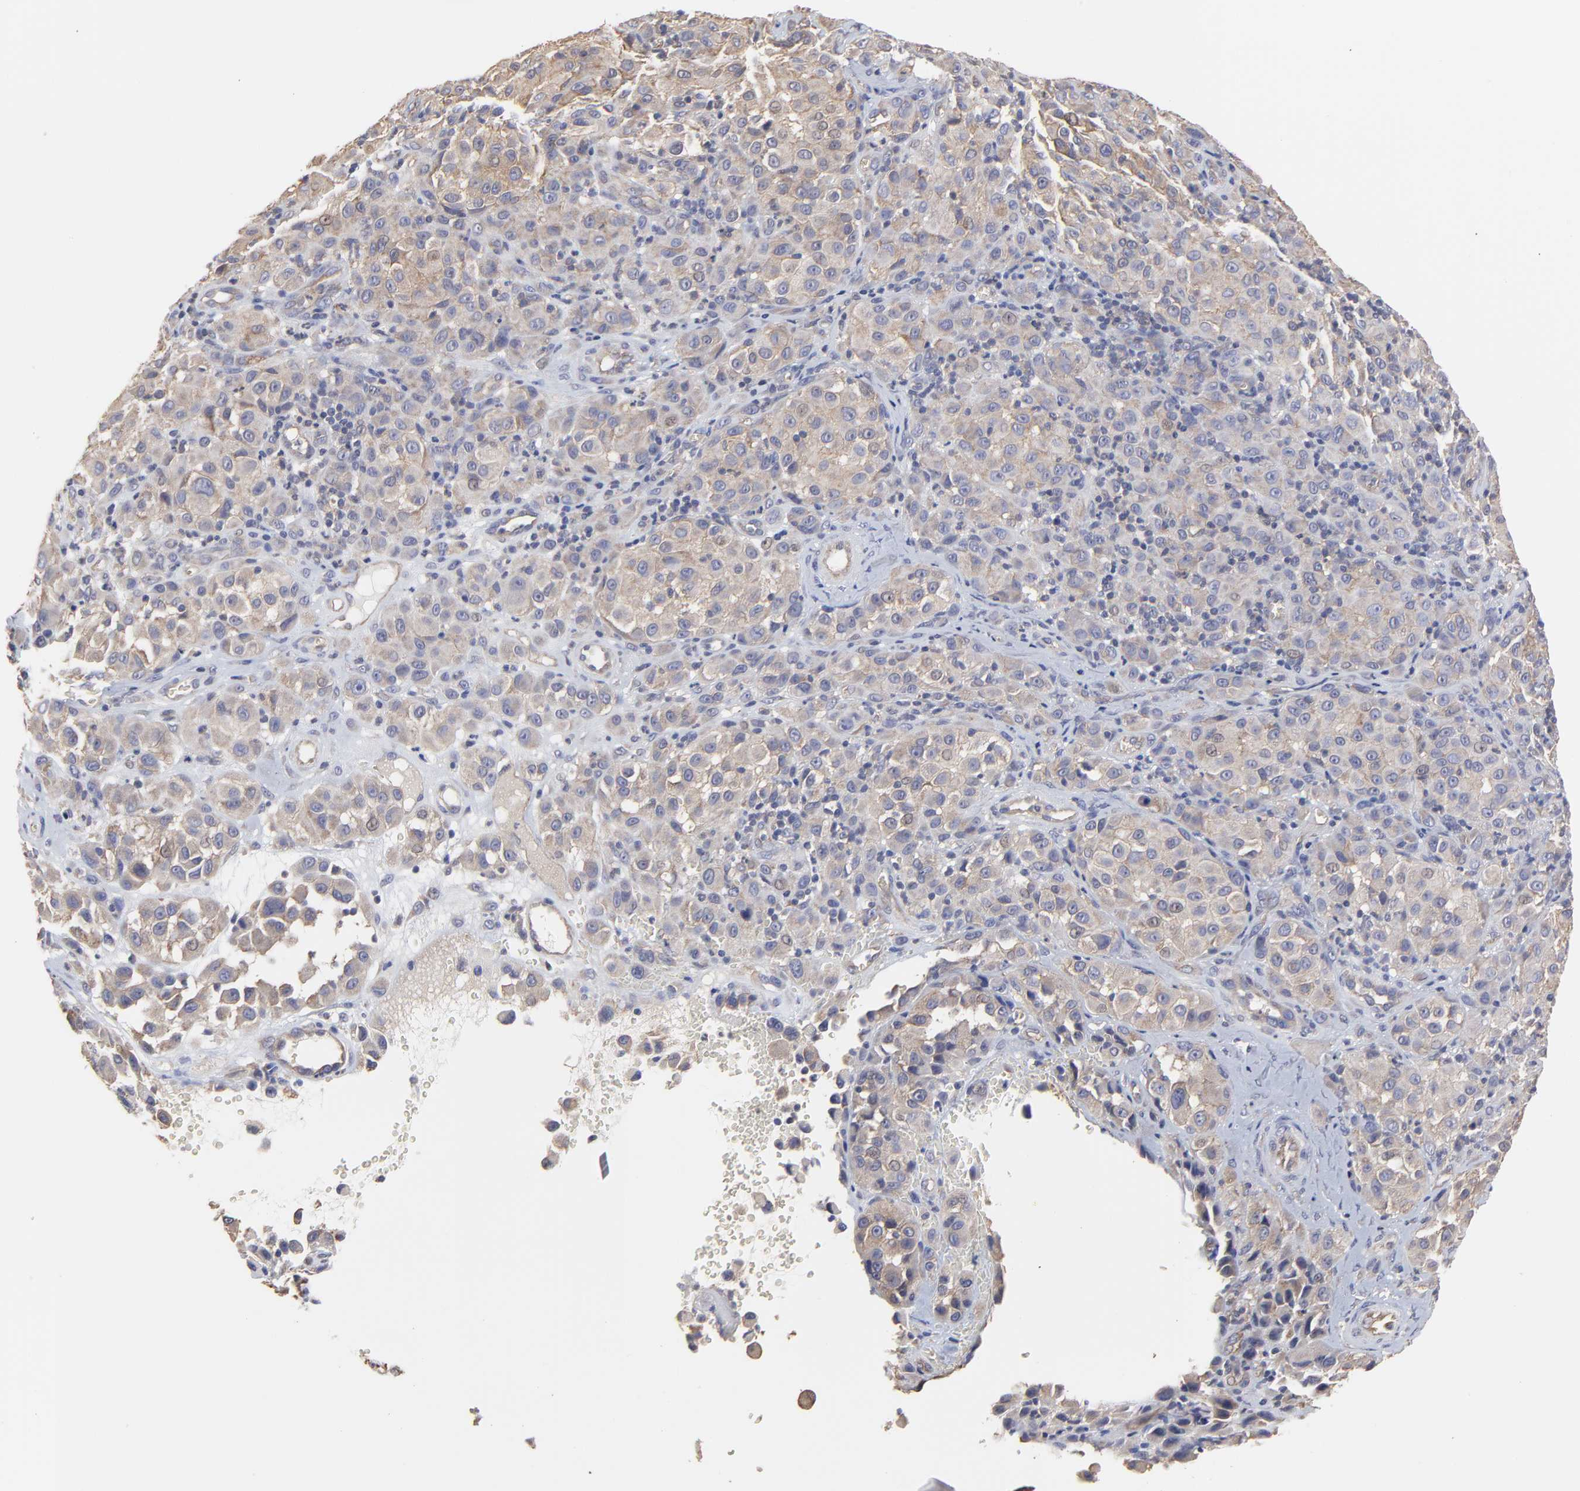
{"staining": {"intensity": "weak", "quantity": "25%-75%", "location": "cytoplasmic/membranous"}, "tissue": "melanoma", "cell_type": "Tumor cells", "image_type": "cancer", "snomed": [{"axis": "morphology", "description": "Malignant melanoma, NOS"}, {"axis": "topography", "description": "Skin"}], "caption": "The micrograph shows staining of melanoma, revealing weak cytoplasmic/membranous protein expression (brown color) within tumor cells.", "gene": "ARMT1", "patient": {"sex": "female", "age": 21}}